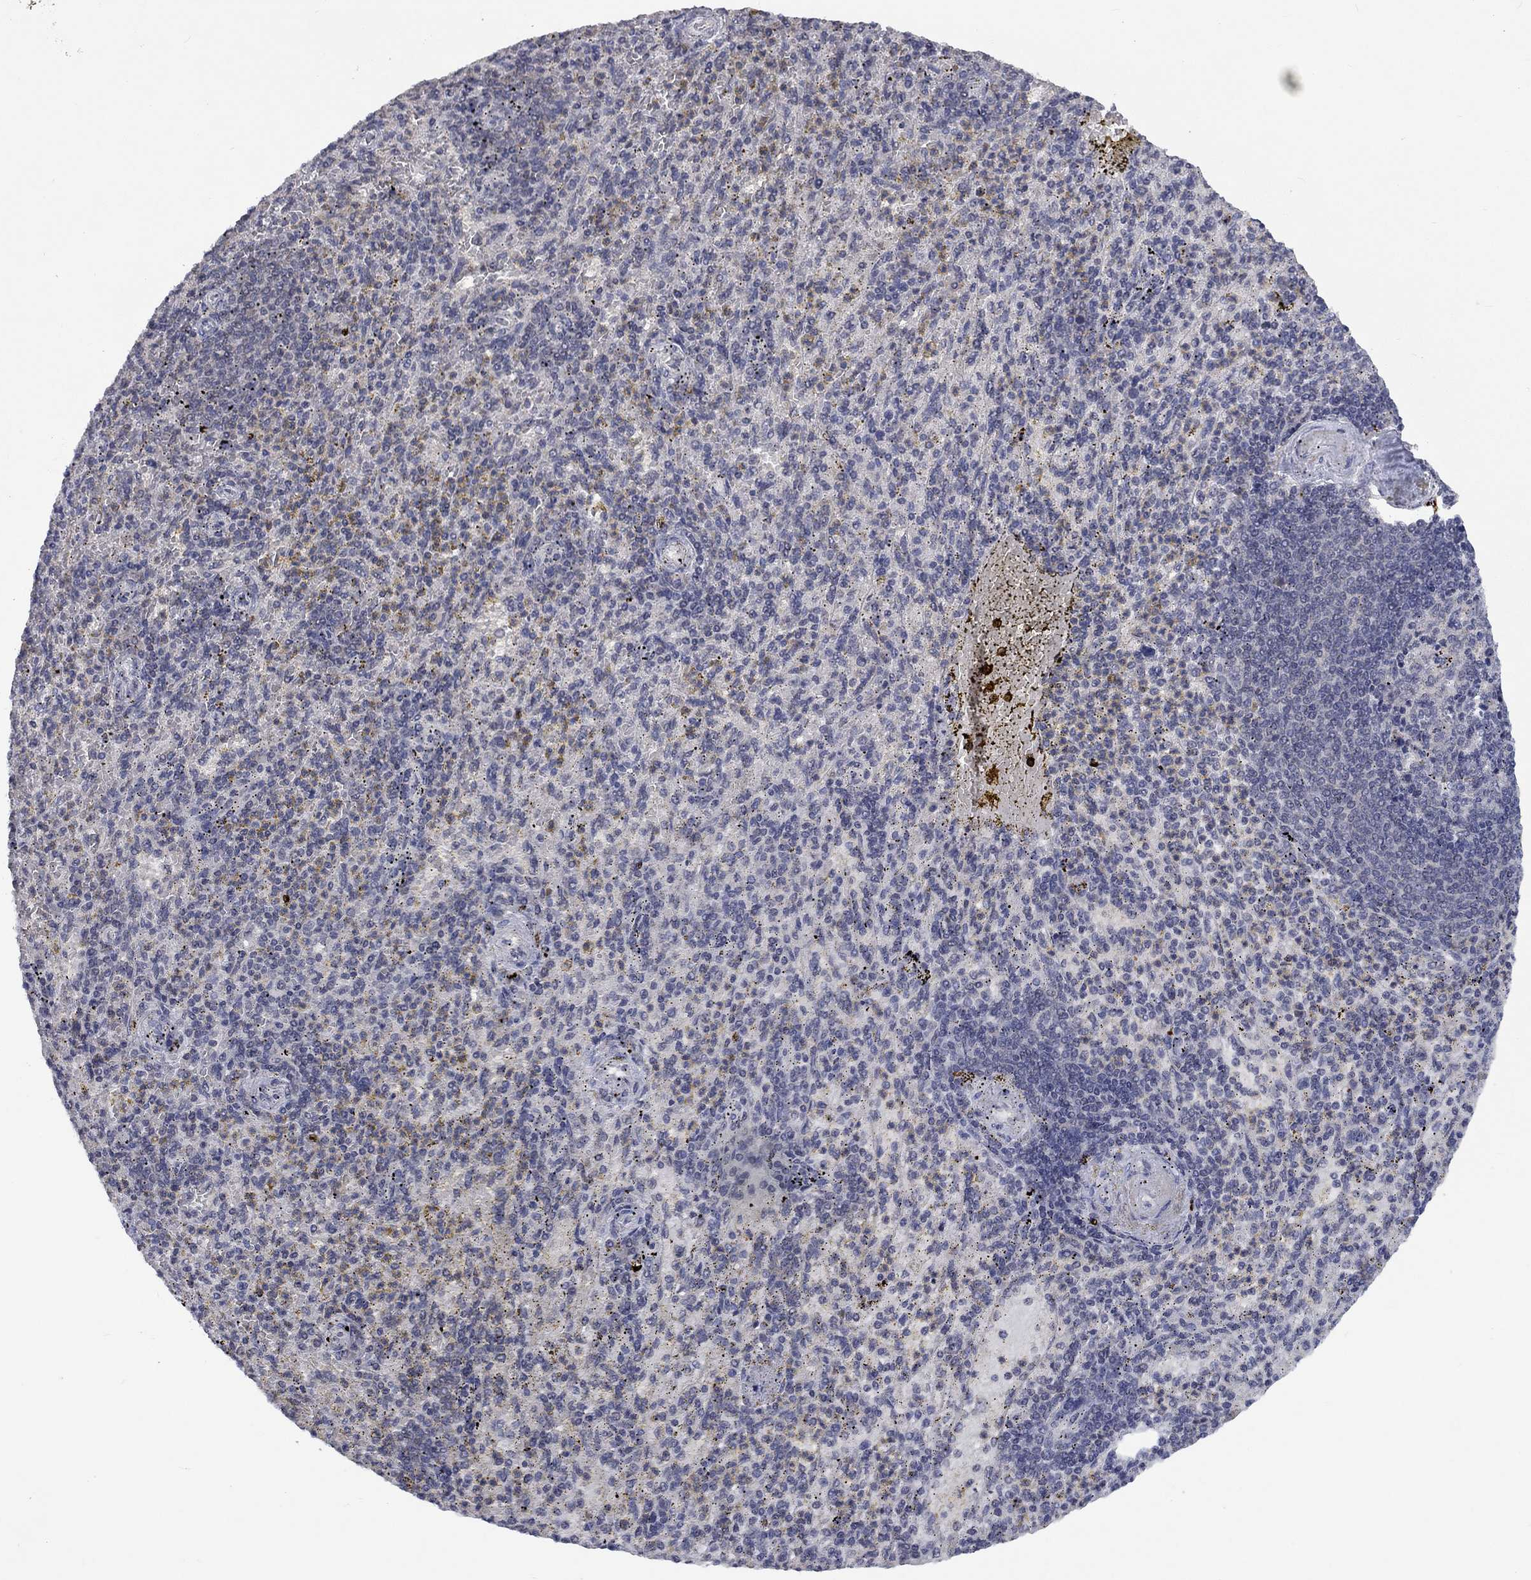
{"staining": {"intensity": "negative", "quantity": "none", "location": "none"}, "tissue": "spleen", "cell_type": "Cells in red pulp", "image_type": "normal", "snomed": [{"axis": "morphology", "description": "Normal tissue, NOS"}, {"axis": "topography", "description": "Spleen"}], "caption": "A high-resolution image shows IHC staining of unremarkable spleen, which exhibits no significant expression in cells in red pulp. (DAB (3,3'-diaminobenzidine) immunohistochemistry with hematoxylin counter stain).", "gene": "SPATA33", "patient": {"sex": "female", "age": 74}}